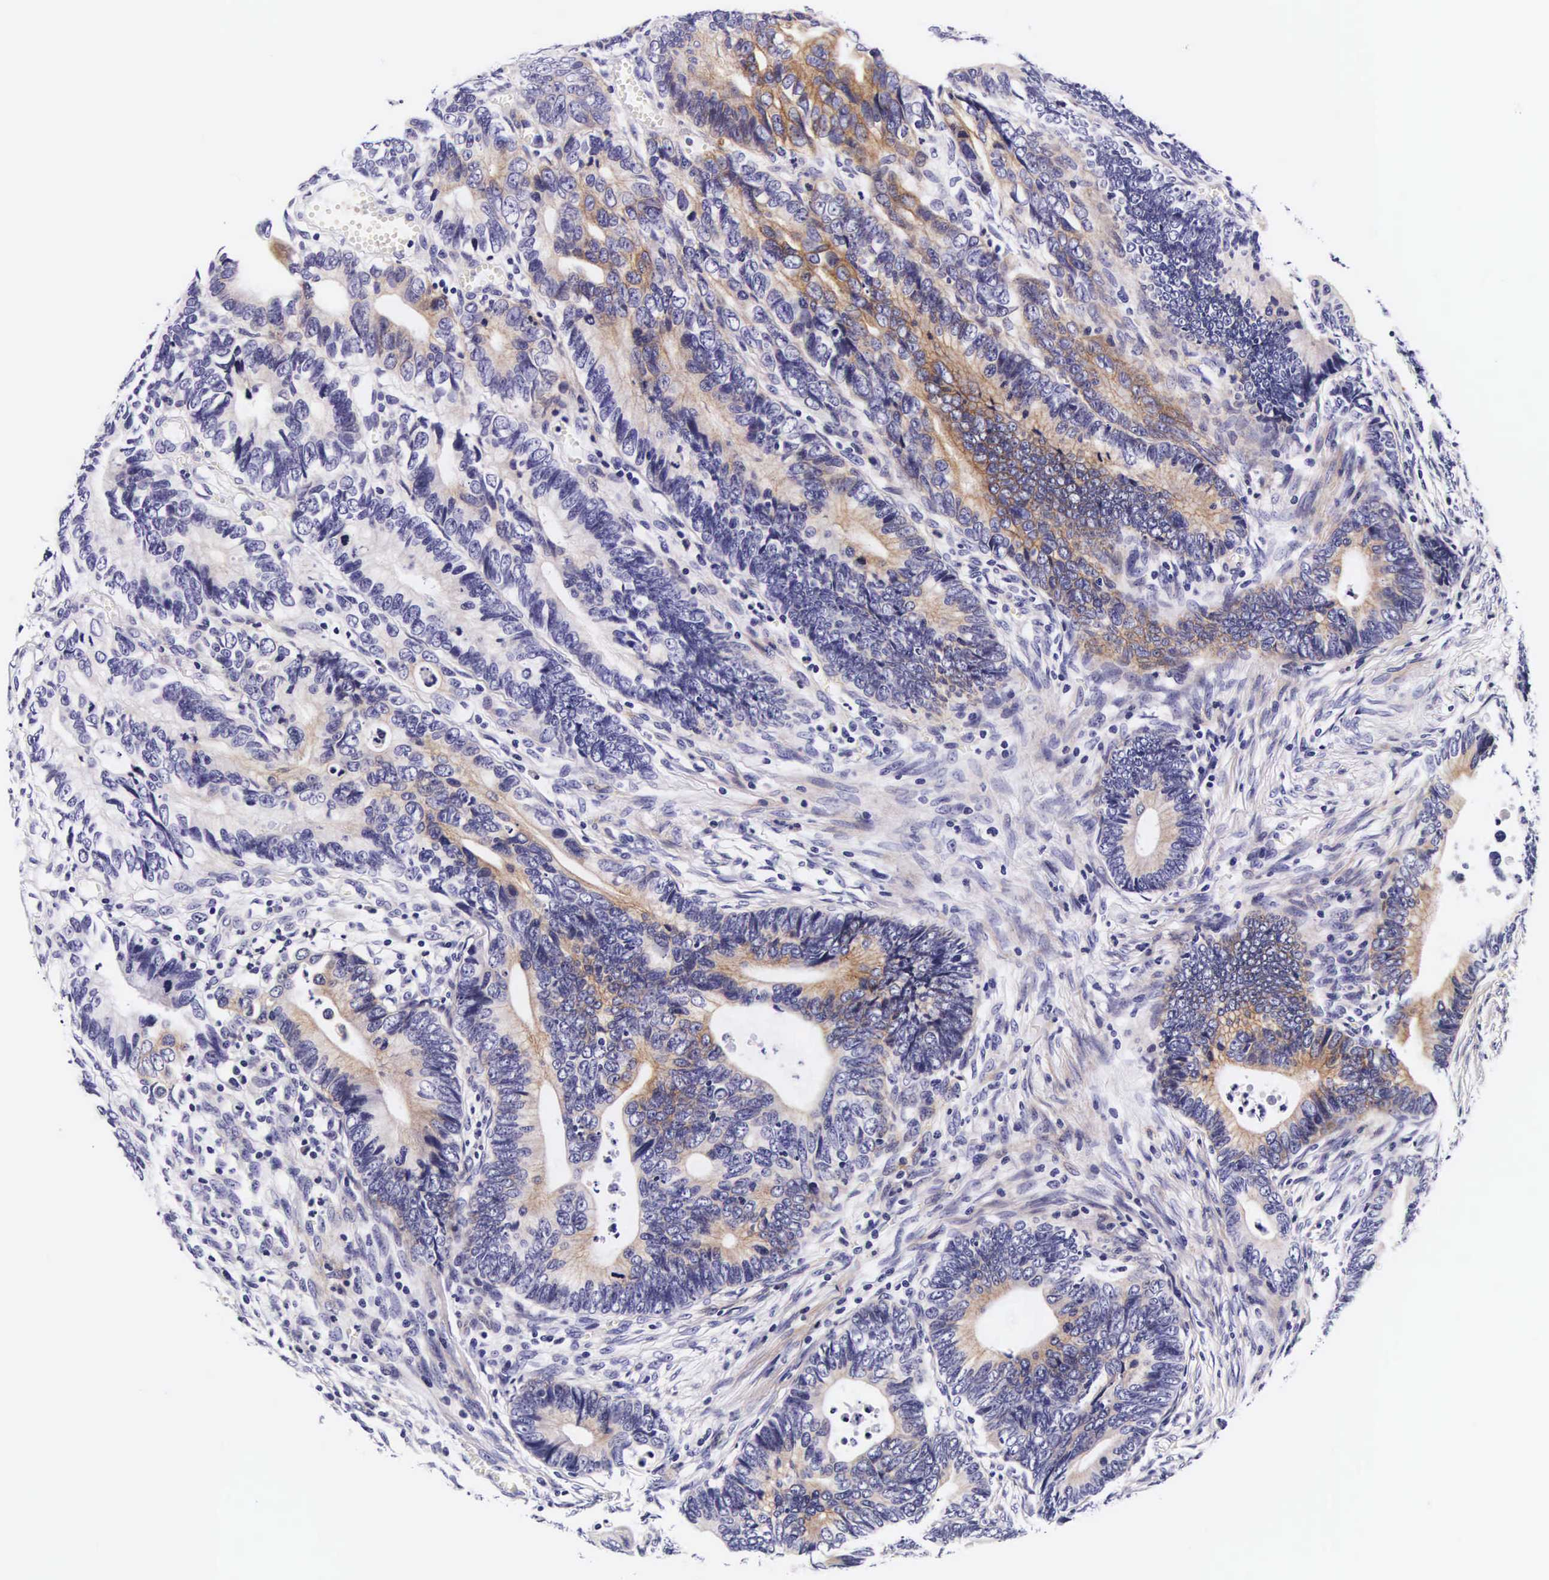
{"staining": {"intensity": "weak", "quantity": "25%-75%", "location": "cytoplasmic/membranous"}, "tissue": "colorectal cancer", "cell_type": "Tumor cells", "image_type": "cancer", "snomed": [{"axis": "morphology", "description": "Adenocarcinoma, NOS"}, {"axis": "topography", "description": "Colon"}], "caption": "Colorectal cancer (adenocarcinoma) stained with IHC displays weak cytoplasmic/membranous expression in approximately 25%-75% of tumor cells.", "gene": "UPRT", "patient": {"sex": "female", "age": 78}}